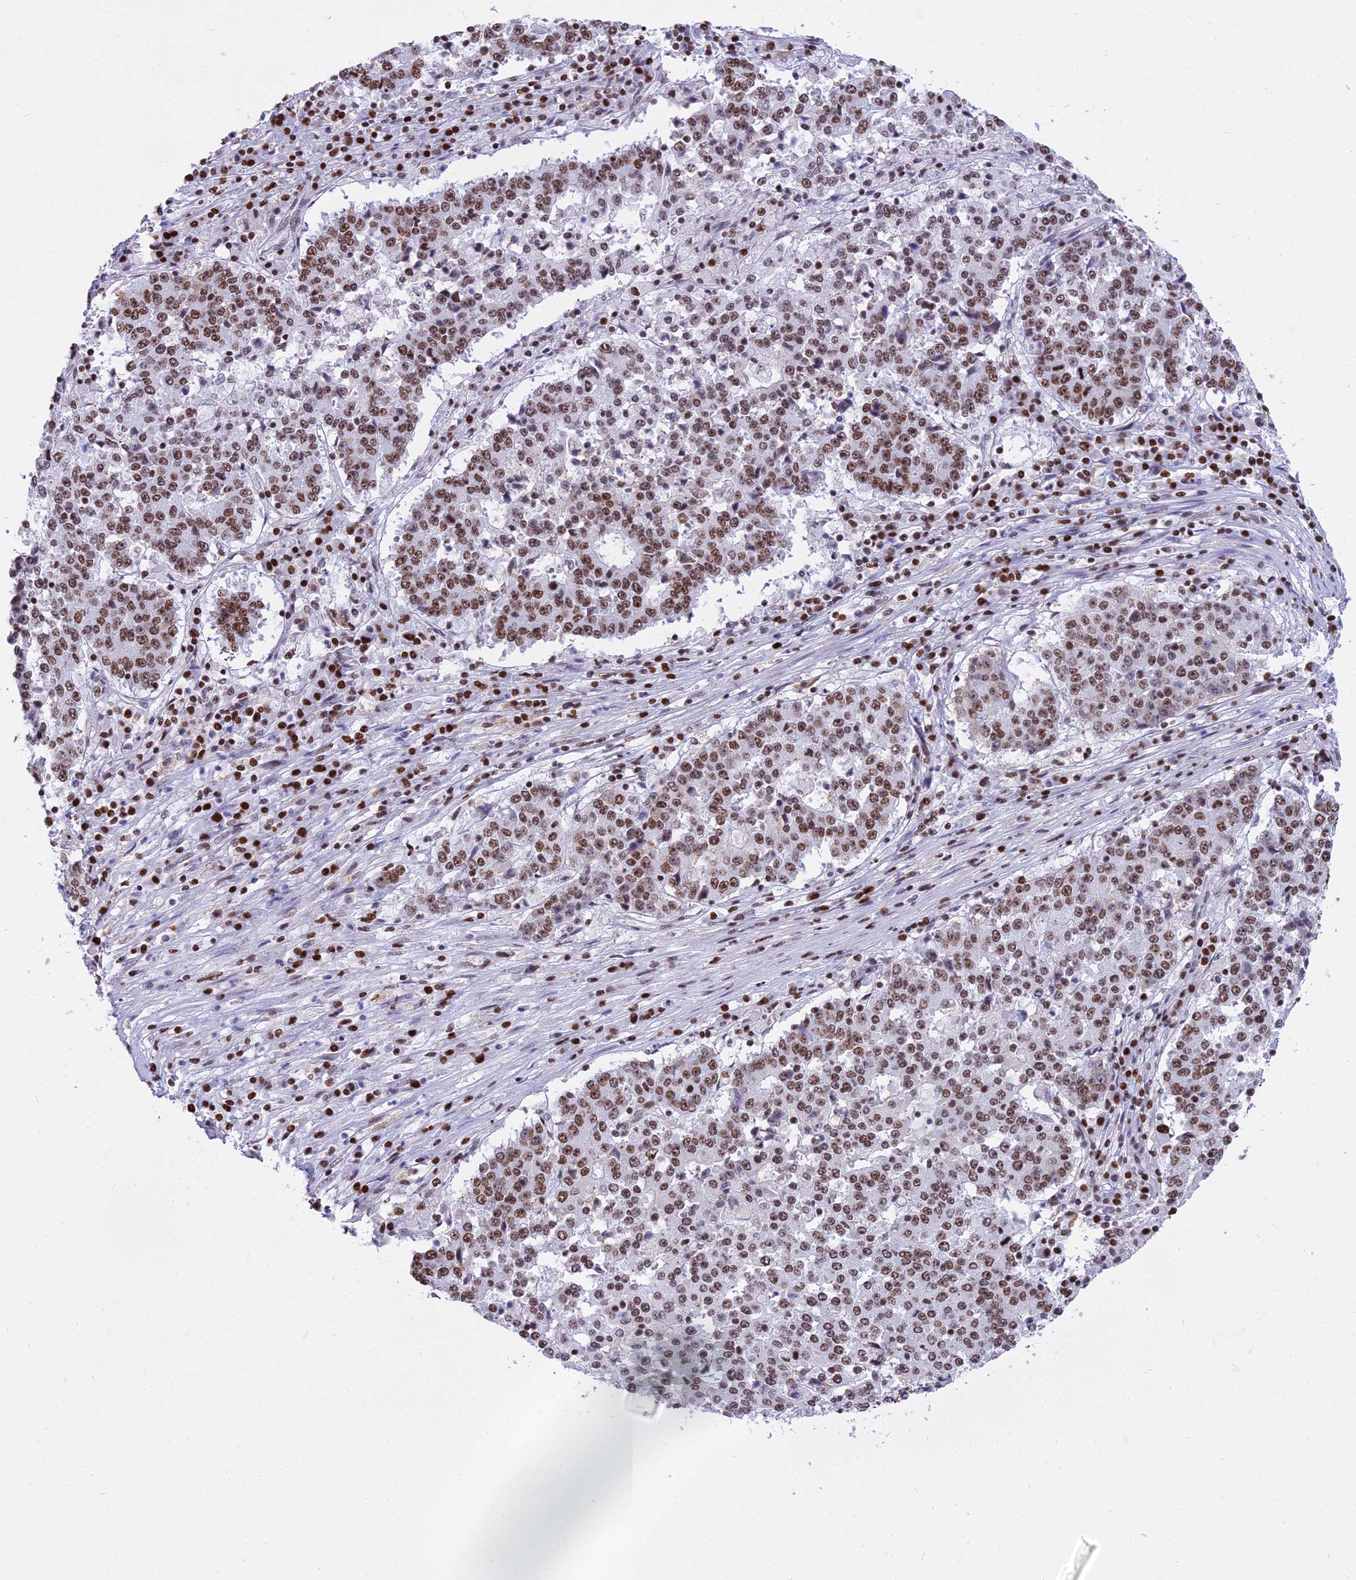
{"staining": {"intensity": "moderate", "quantity": ">75%", "location": "nuclear"}, "tissue": "stomach cancer", "cell_type": "Tumor cells", "image_type": "cancer", "snomed": [{"axis": "morphology", "description": "Adenocarcinoma, NOS"}, {"axis": "topography", "description": "Stomach"}], "caption": "A medium amount of moderate nuclear positivity is present in about >75% of tumor cells in adenocarcinoma (stomach) tissue.", "gene": "PARP1", "patient": {"sex": "male", "age": 59}}